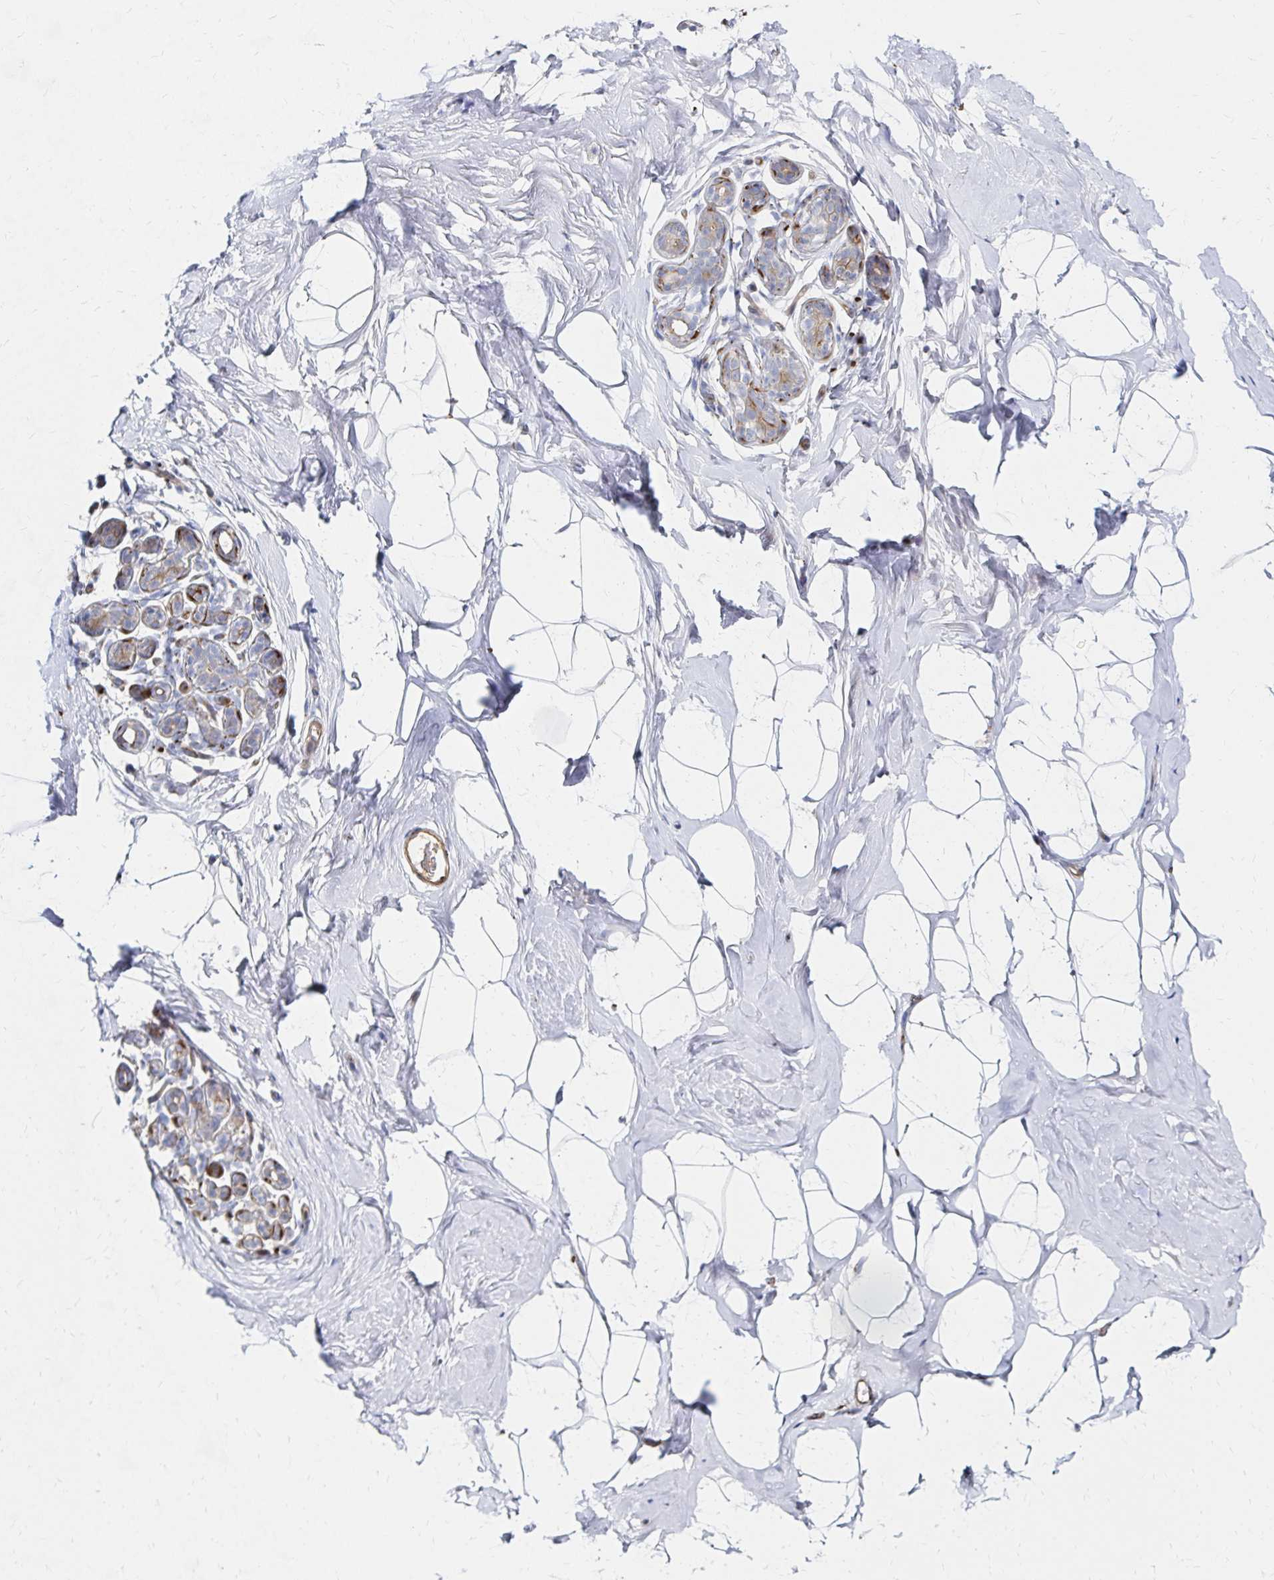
{"staining": {"intensity": "negative", "quantity": "none", "location": "none"}, "tissue": "breast", "cell_type": "Adipocytes", "image_type": "normal", "snomed": [{"axis": "morphology", "description": "Normal tissue, NOS"}, {"axis": "topography", "description": "Breast"}], "caption": "Protein analysis of benign breast demonstrates no significant expression in adipocytes. (DAB immunohistochemistry with hematoxylin counter stain).", "gene": "MAN1A1", "patient": {"sex": "female", "age": 32}}